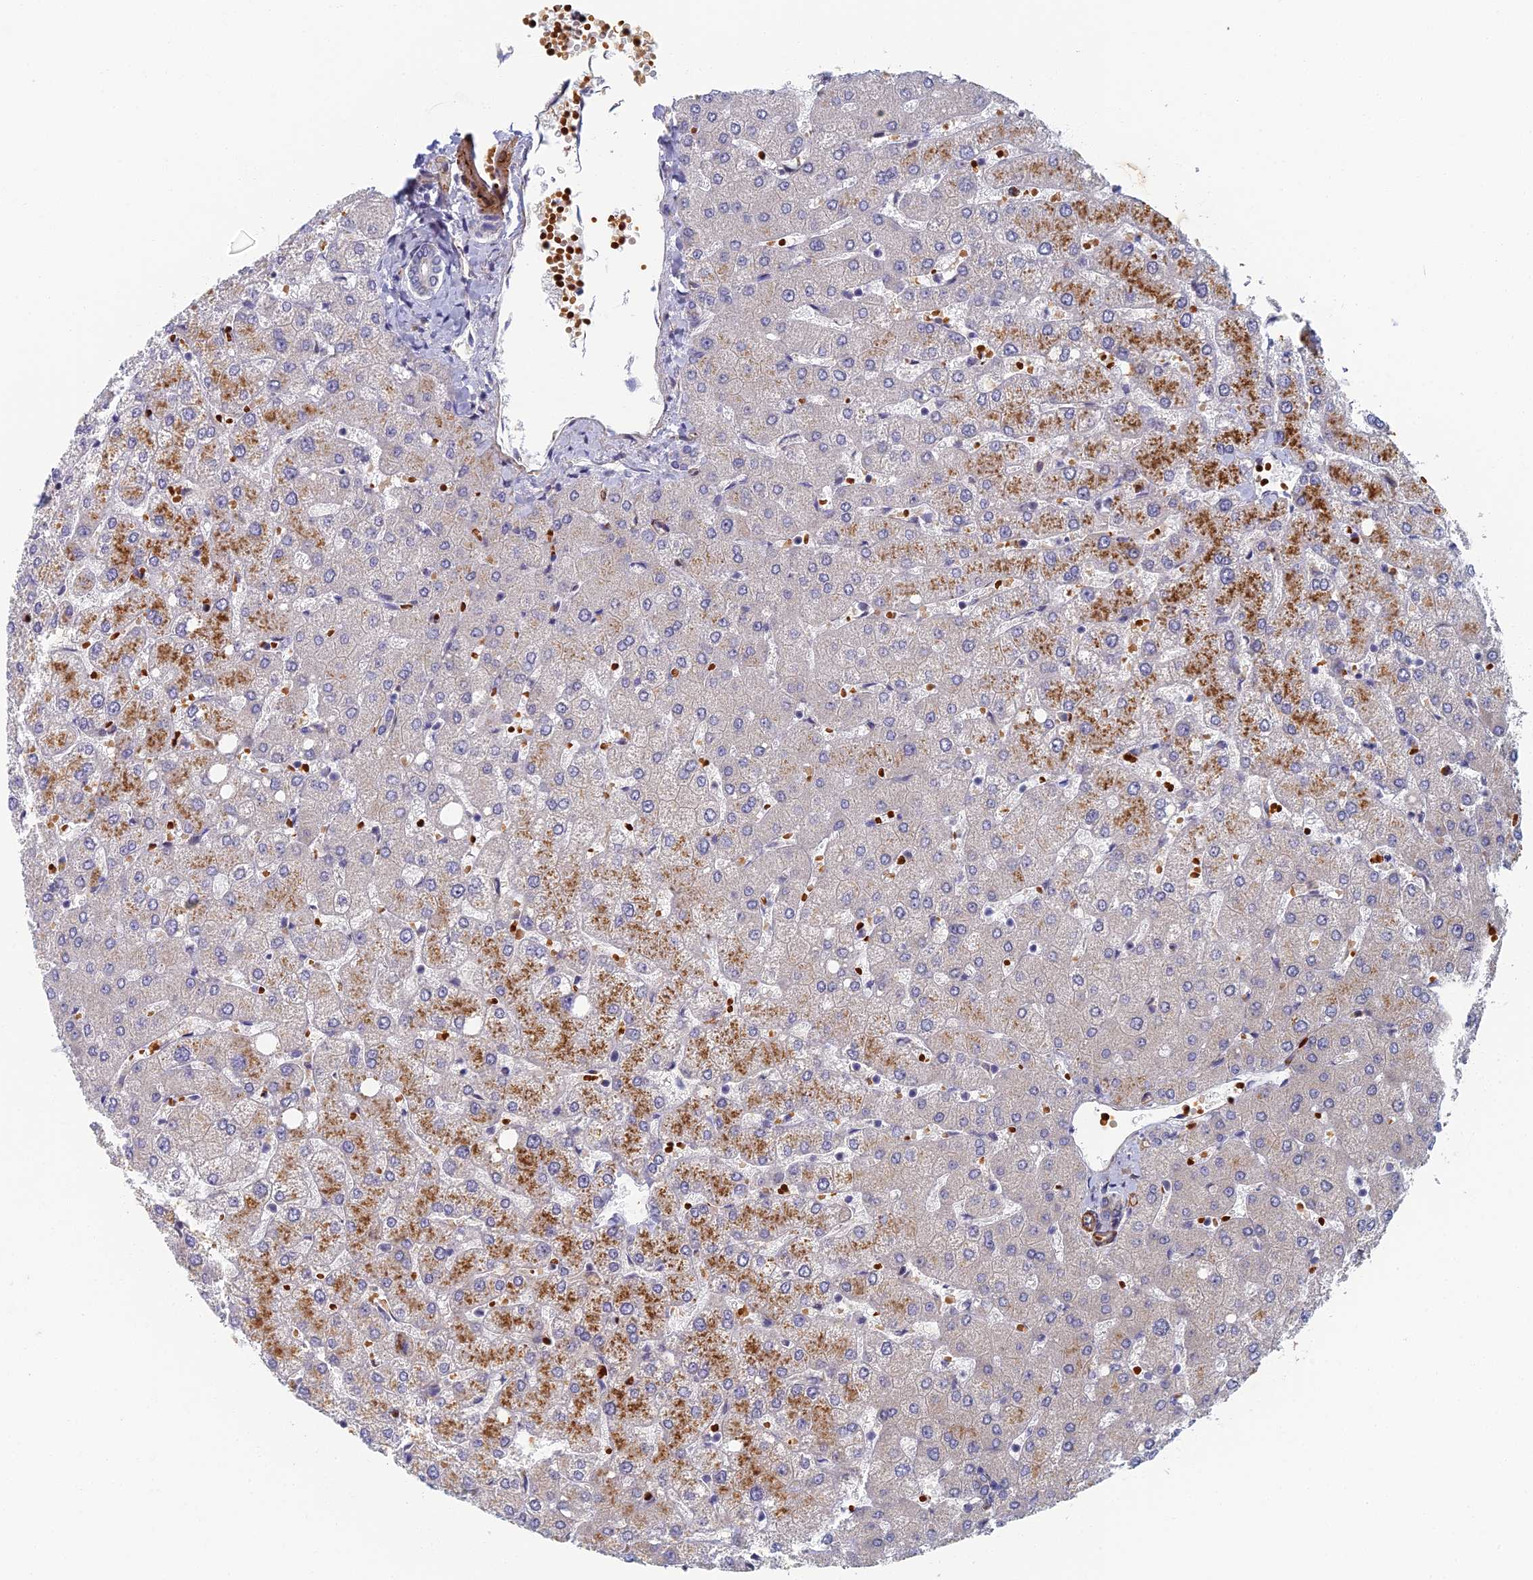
{"staining": {"intensity": "negative", "quantity": "none", "location": "none"}, "tissue": "liver", "cell_type": "Cholangiocytes", "image_type": "normal", "snomed": [{"axis": "morphology", "description": "Normal tissue, NOS"}, {"axis": "topography", "description": "Liver"}], "caption": "The photomicrograph demonstrates no significant staining in cholangiocytes of liver.", "gene": "ABCB10", "patient": {"sex": "female", "age": 54}}